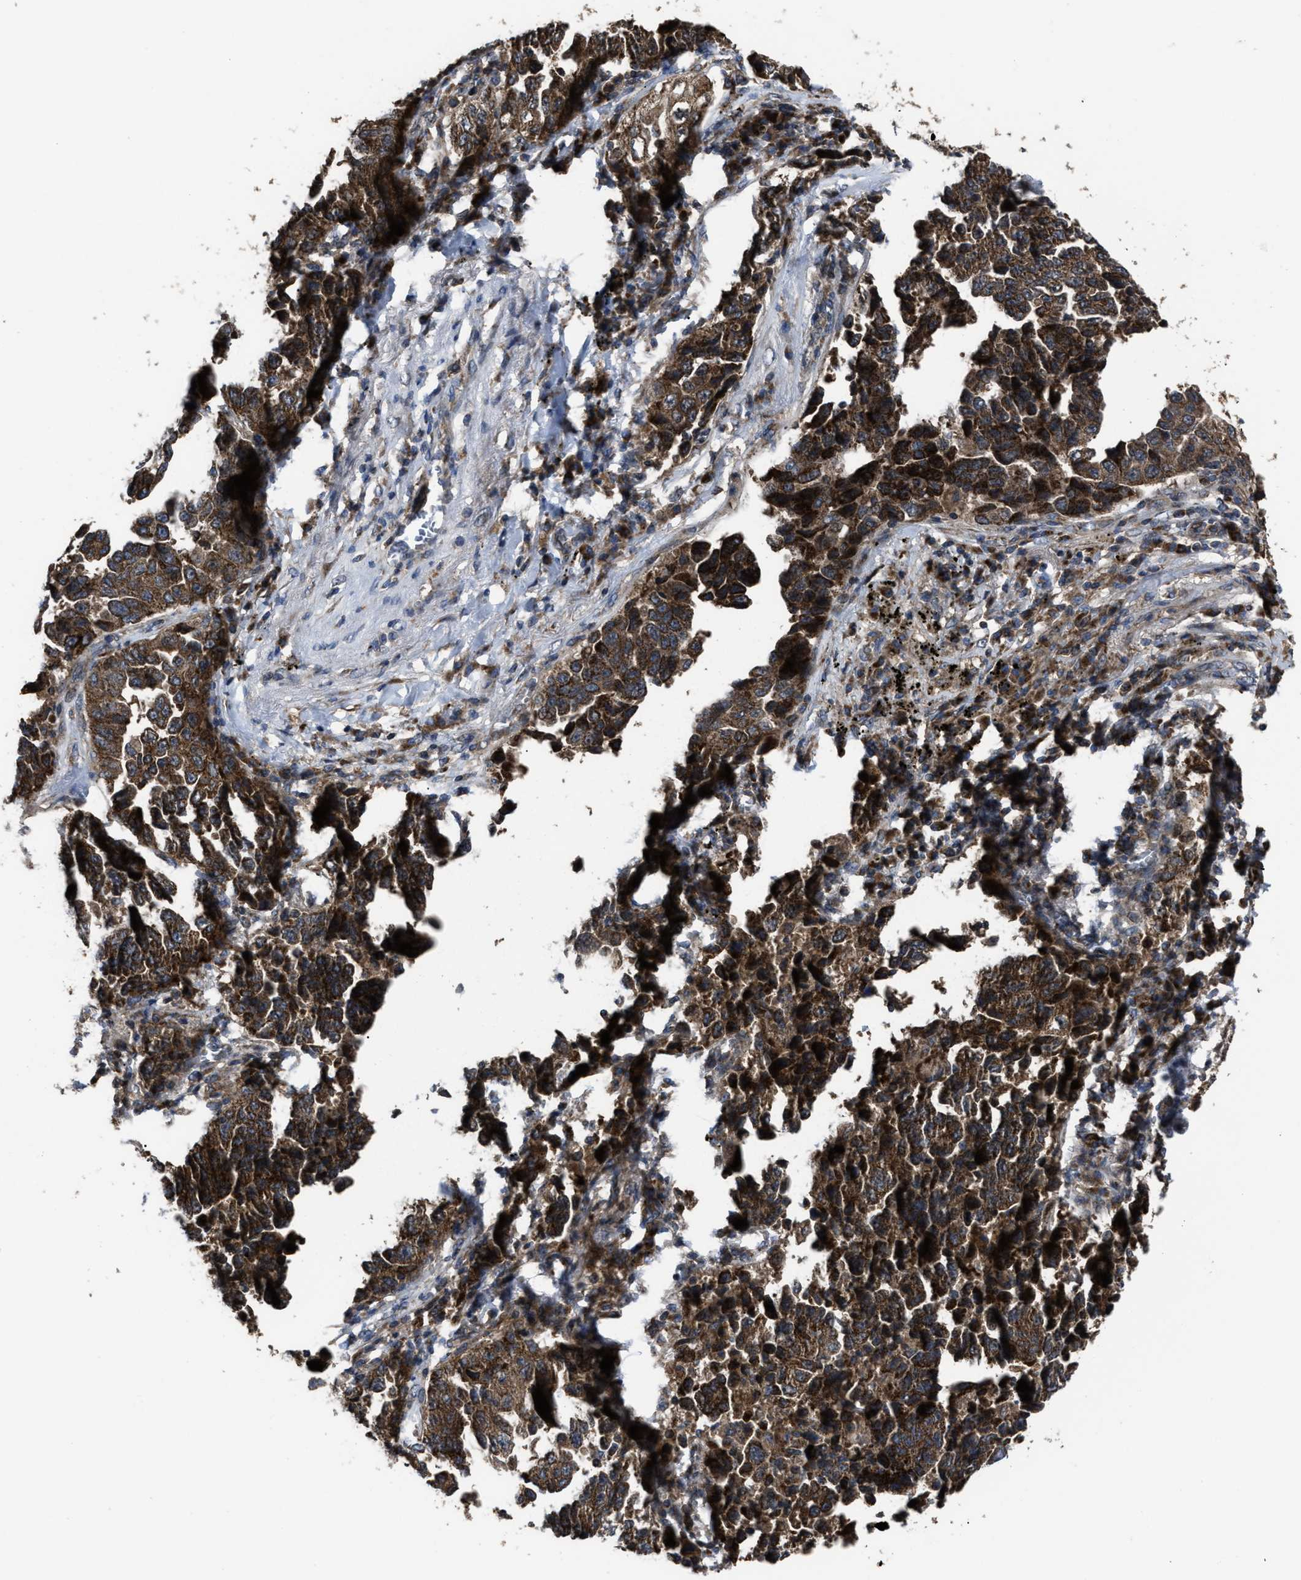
{"staining": {"intensity": "strong", "quantity": ">75%", "location": "cytoplasmic/membranous"}, "tissue": "lung cancer", "cell_type": "Tumor cells", "image_type": "cancer", "snomed": [{"axis": "morphology", "description": "Adenocarcinoma, NOS"}, {"axis": "topography", "description": "Lung"}], "caption": "The micrograph demonstrates staining of lung cancer (adenocarcinoma), revealing strong cytoplasmic/membranous protein expression (brown color) within tumor cells.", "gene": "PASK", "patient": {"sex": "female", "age": 51}}